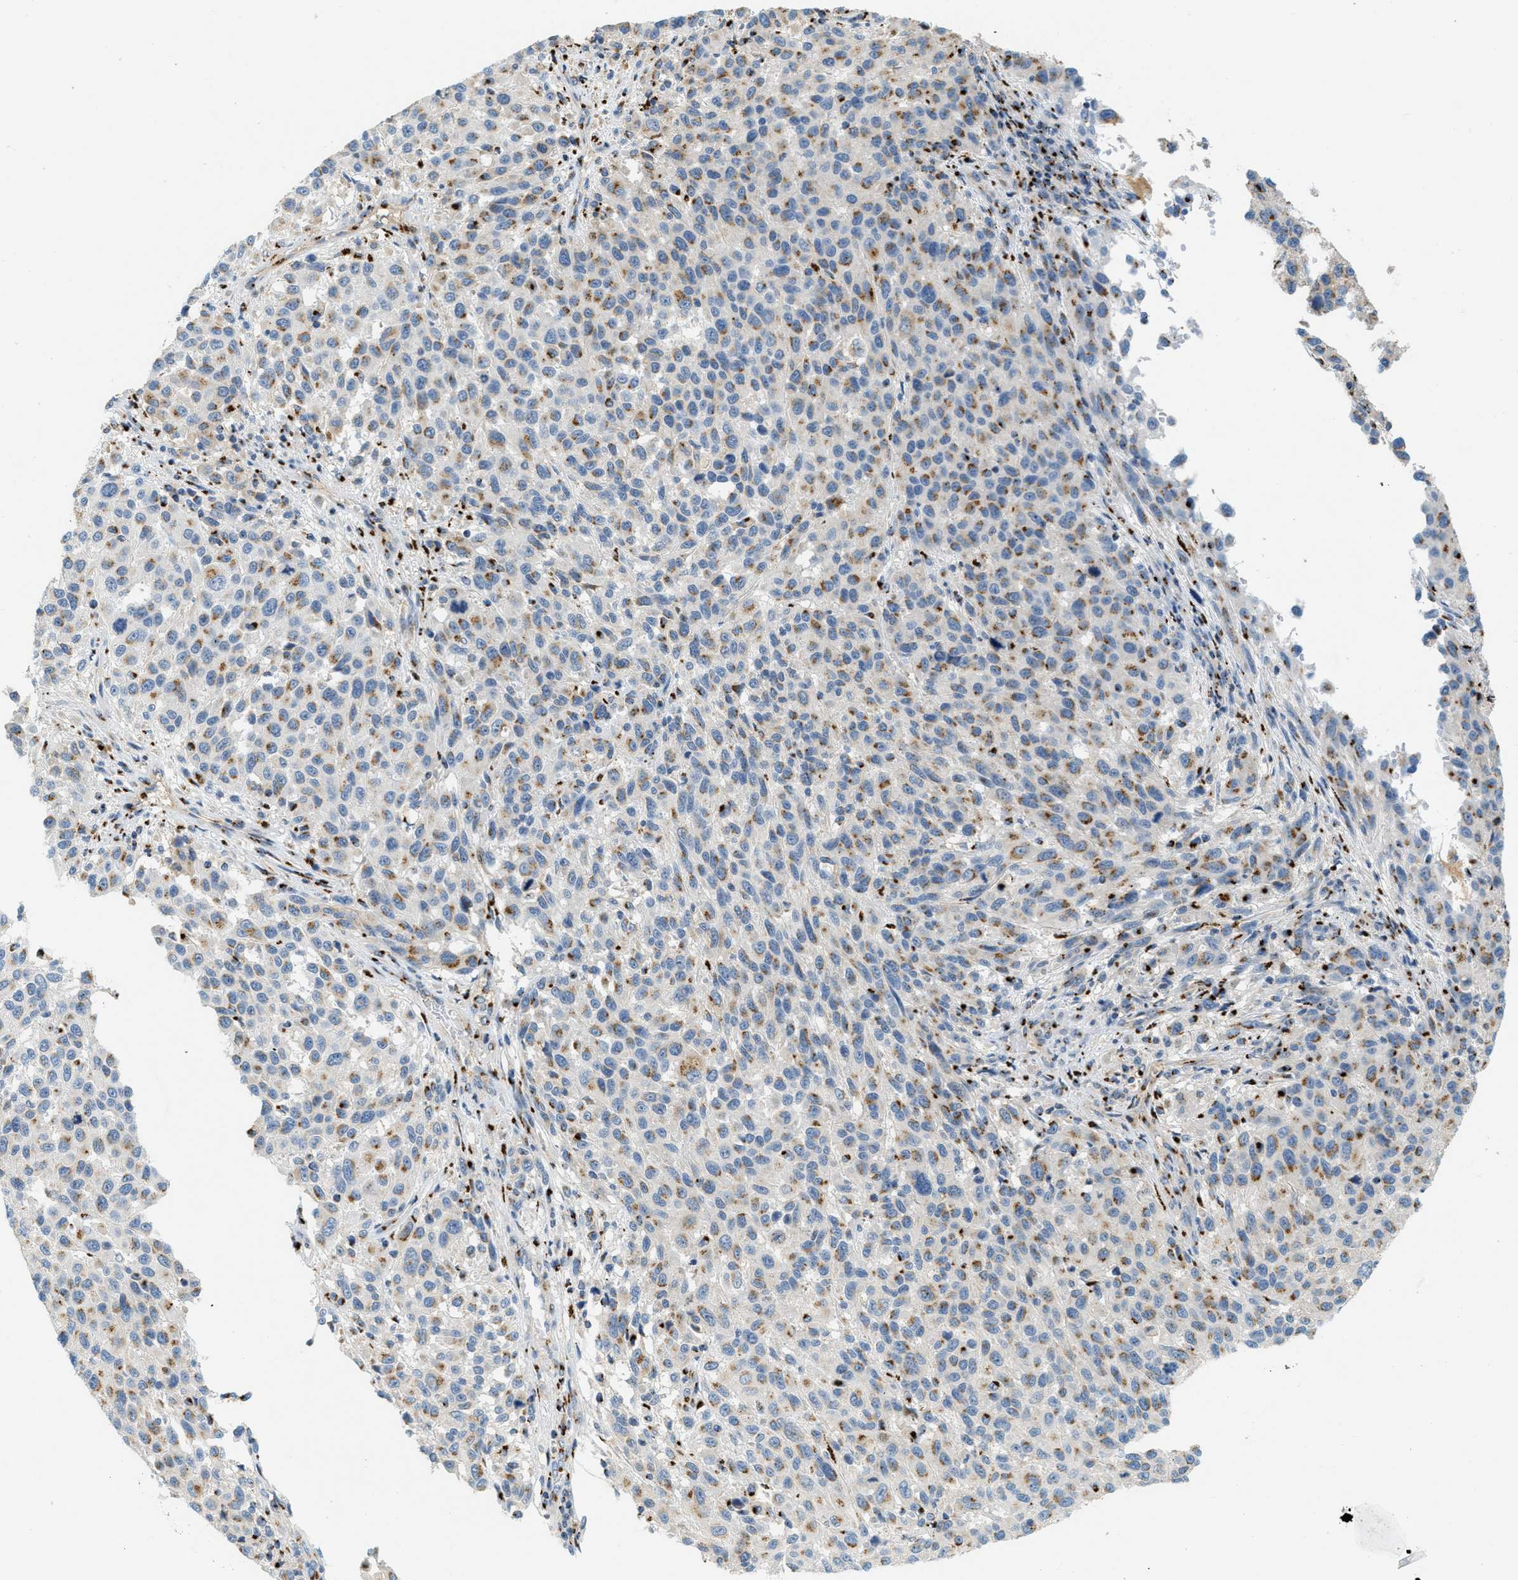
{"staining": {"intensity": "moderate", "quantity": "25%-75%", "location": "cytoplasmic/membranous"}, "tissue": "melanoma", "cell_type": "Tumor cells", "image_type": "cancer", "snomed": [{"axis": "morphology", "description": "Malignant melanoma, Metastatic site"}, {"axis": "topography", "description": "Lymph node"}], "caption": "There is medium levels of moderate cytoplasmic/membranous staining in tumor cells of melanoma, as demonstrated by immunohistochemical staining (brown color).", "gene": "ENTPD4", "patient": {"sex": "male", "age": 61}}